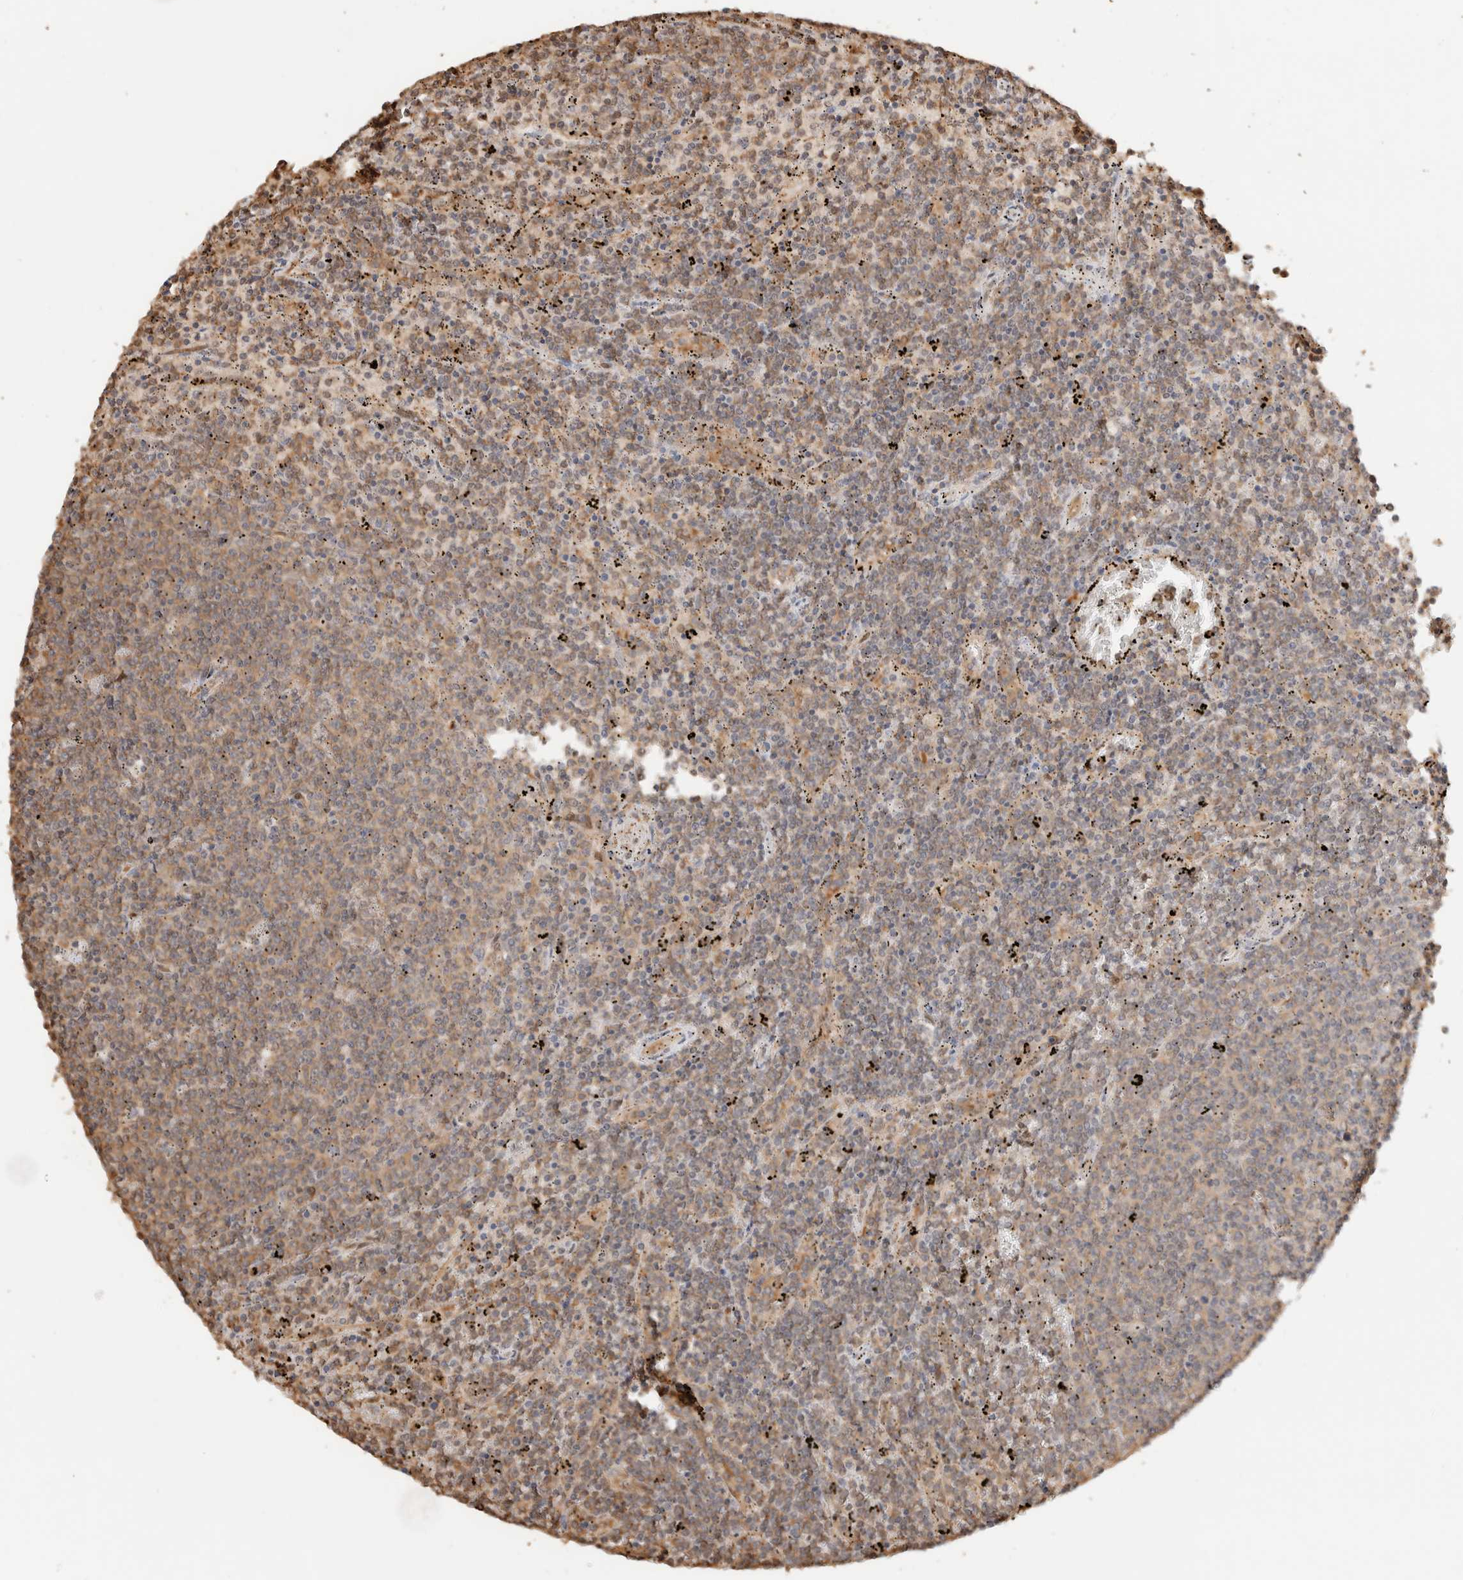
{"staining": {"intensity": "moderate", "quantity": ">75%", "location": "cytoplasmic/membranous"}, "tissue": "lymphoma", "cell_type": "Tumor cells", "image_type": "cancer", "snomed": [{"axis": "morphology", "description": "Malignant lymphoma, non-Hodgkin's type, Low grade"}, {"axis": "topography", "description": "Spleen"}], "caption": "Tumor cells show medium levels of moderate cytoplasmic/membranous staining in approximately >75% of cells in human malignant lymphoma, non-Hodgkin's type (low-grade).", "gene": "YWHAH", "patient": {"sex": "female", "age": 50}}